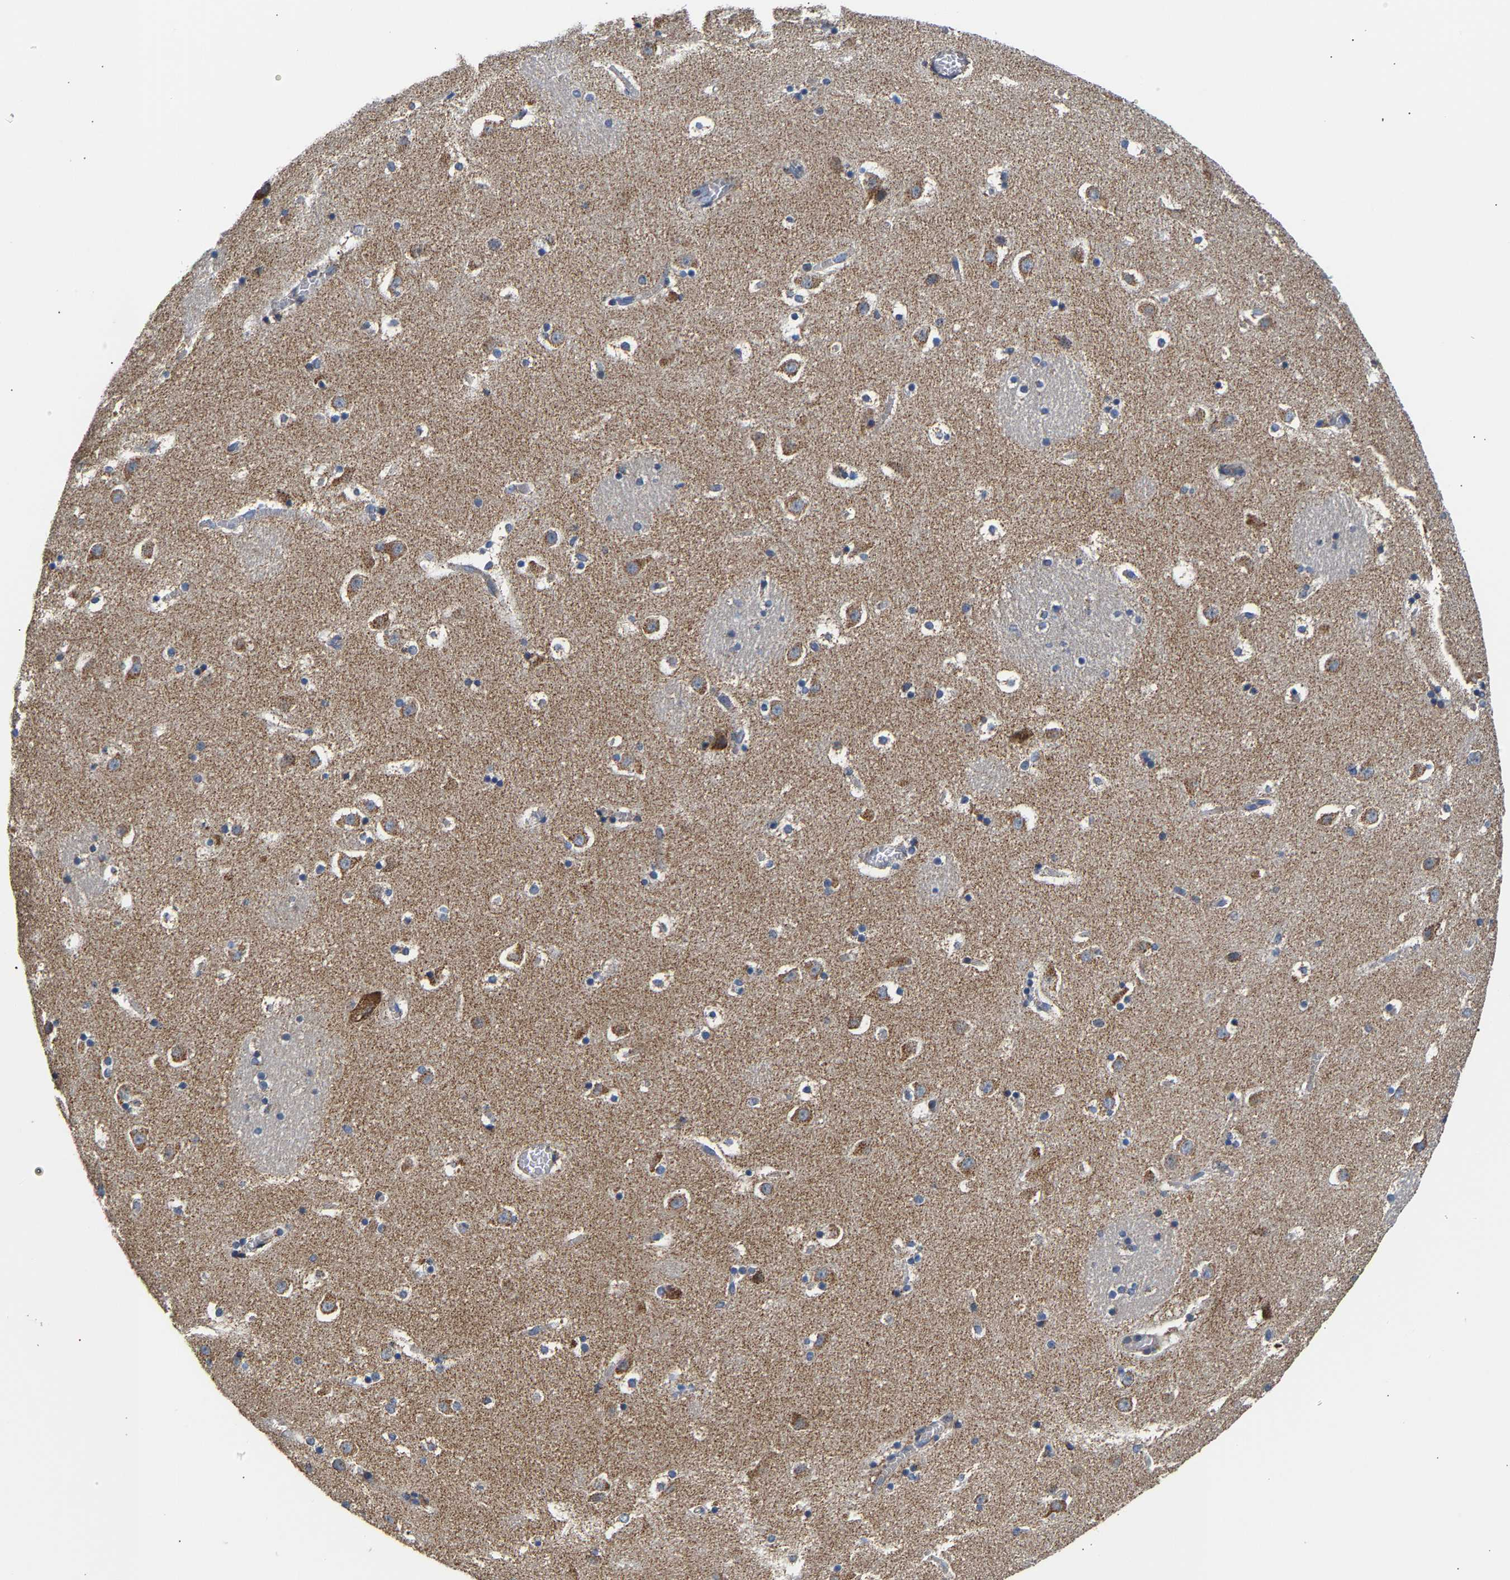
{"staining": {"intensity": "negative", "quantity": "none", "location": "none"}, "tissue": "caudate", "cell_type": "Glial cells", "image_type": "normal", "snomed": [{"axis": "morphology", "description": "Normal tissue, NOS"}, {"axis": "topography", "description": "Lateral ventricle wall"}], "caption": "Glial cells are negative for brown protein staining in unremarkable caudate. (IHC, brightfield microscopy, high magnification).", "gene": "TMEM168", "patient": {"sex": "male", "age": 45}}